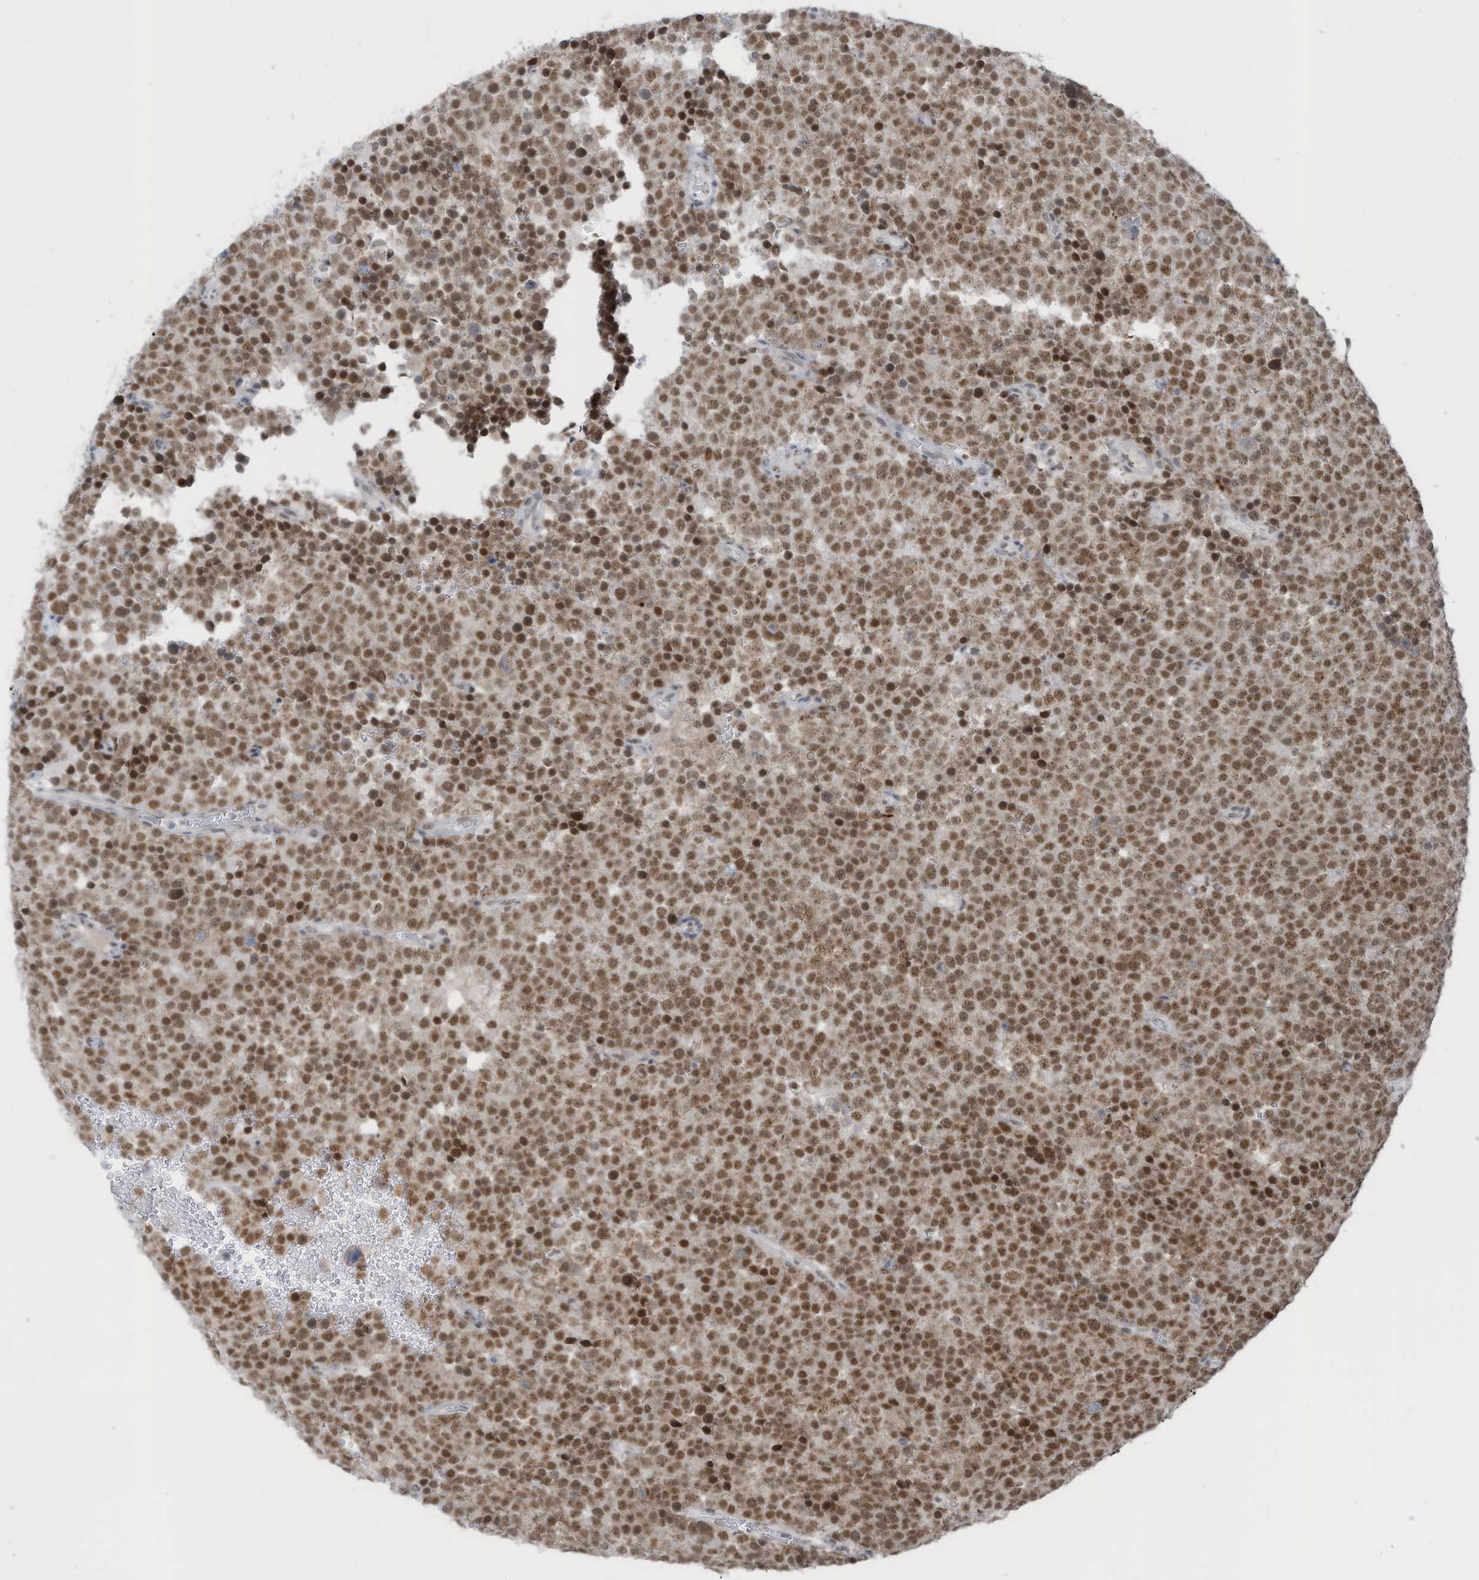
{"staining": {"intensity": "moderate", "quantity": ">75%", "location": "nuclear"}, "tissue": "testis cancer", "cell_type": "Tumor cells", "image_type": "cancer", "snomed": [{"axis": "morphology", "description": "Seminoma, NOS"}, {"axis": "topography", "description": "Testis"}], "caption": "Protein expression analysis of human testis cancer reveals moderate nuclear staining in approximately >75% of tumor cells. The staining was performed using DAB (3,3'-diaminobenzidine), with brown indicating positive protein expression. Nuclei are stained blue with hematoxylin.", "gene": "WRNIP1", "patient": {"sex": "male", "age": 71}}